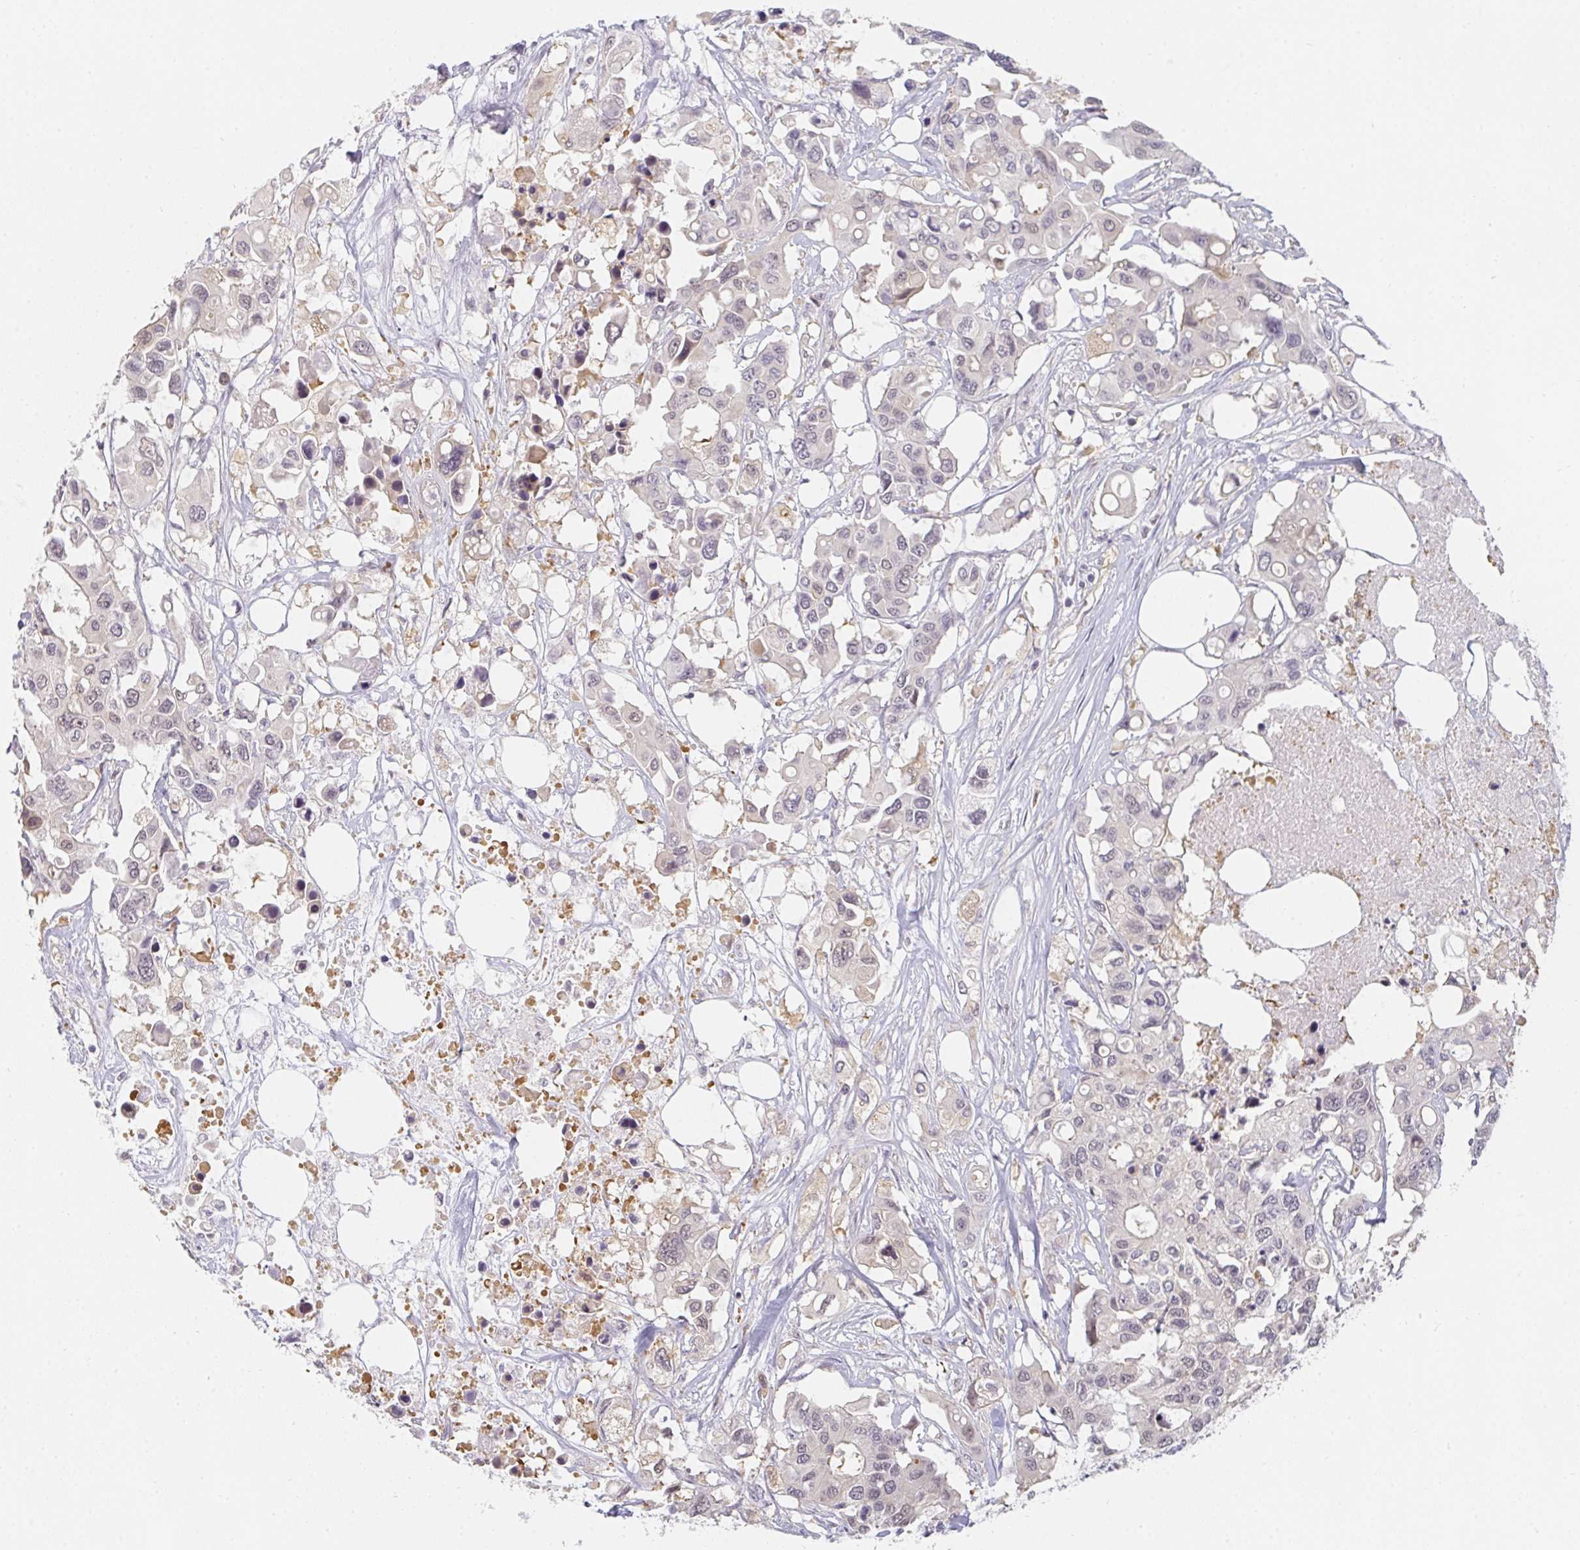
{"staining": {"intensity": "weak", "quantity": "<25%", "location": "nuclear"}, "tissue": "colorectal cancer", "cell_type": "Tumor cells", "image_type": "cancer", "snomed": [{"axis": "morphology", "description": "Adenocarcinoma, NOS"}, {"axis": "topography", "description": "Colon"}], "caption": "Photomicrograph shows no significant protein expression in tumor cells of adenocarcinoma (colorectal).", "gene": "GSDMB", "patient": {"sex": "male", "age": 77}}